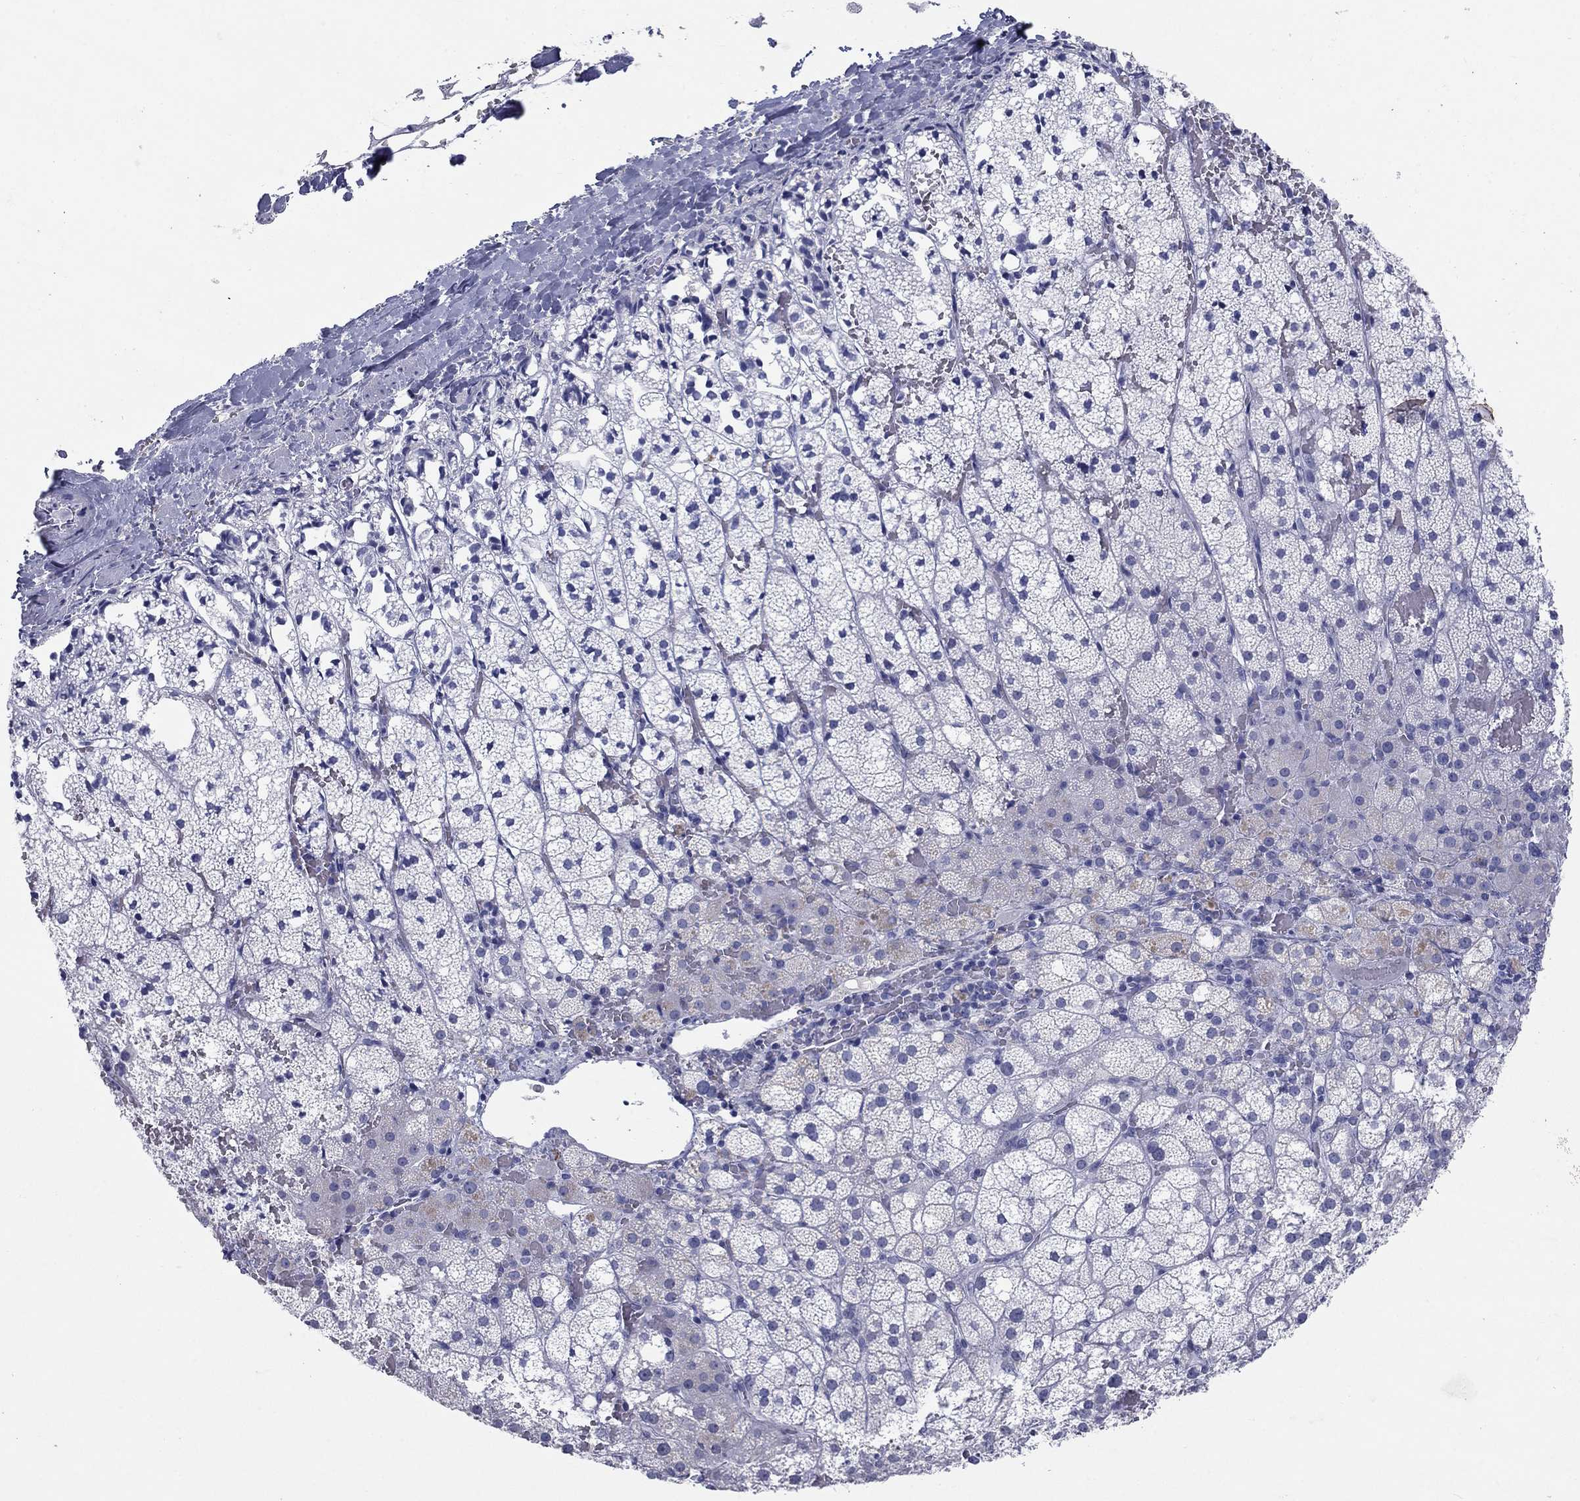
{"staining": {"intensity": "weak", "quantity": "<25%", "location": "cytoplasmic/membranous"}, "tissue": "adrenal gland", "cell_type": "Glandular cells", "image_type": "normal", "snomed": [{"axis": "morphology", "description": "Normal tissue, NOS"}, {"axis": "topography", "description": "Adrenal gland"}], "caption": "This is an immunohistochemistry image of normal human adrenal gland. There is no positivity in glandular cells.", "gene": "KRT75", "patient": {"sex": "male", "age": 53}}